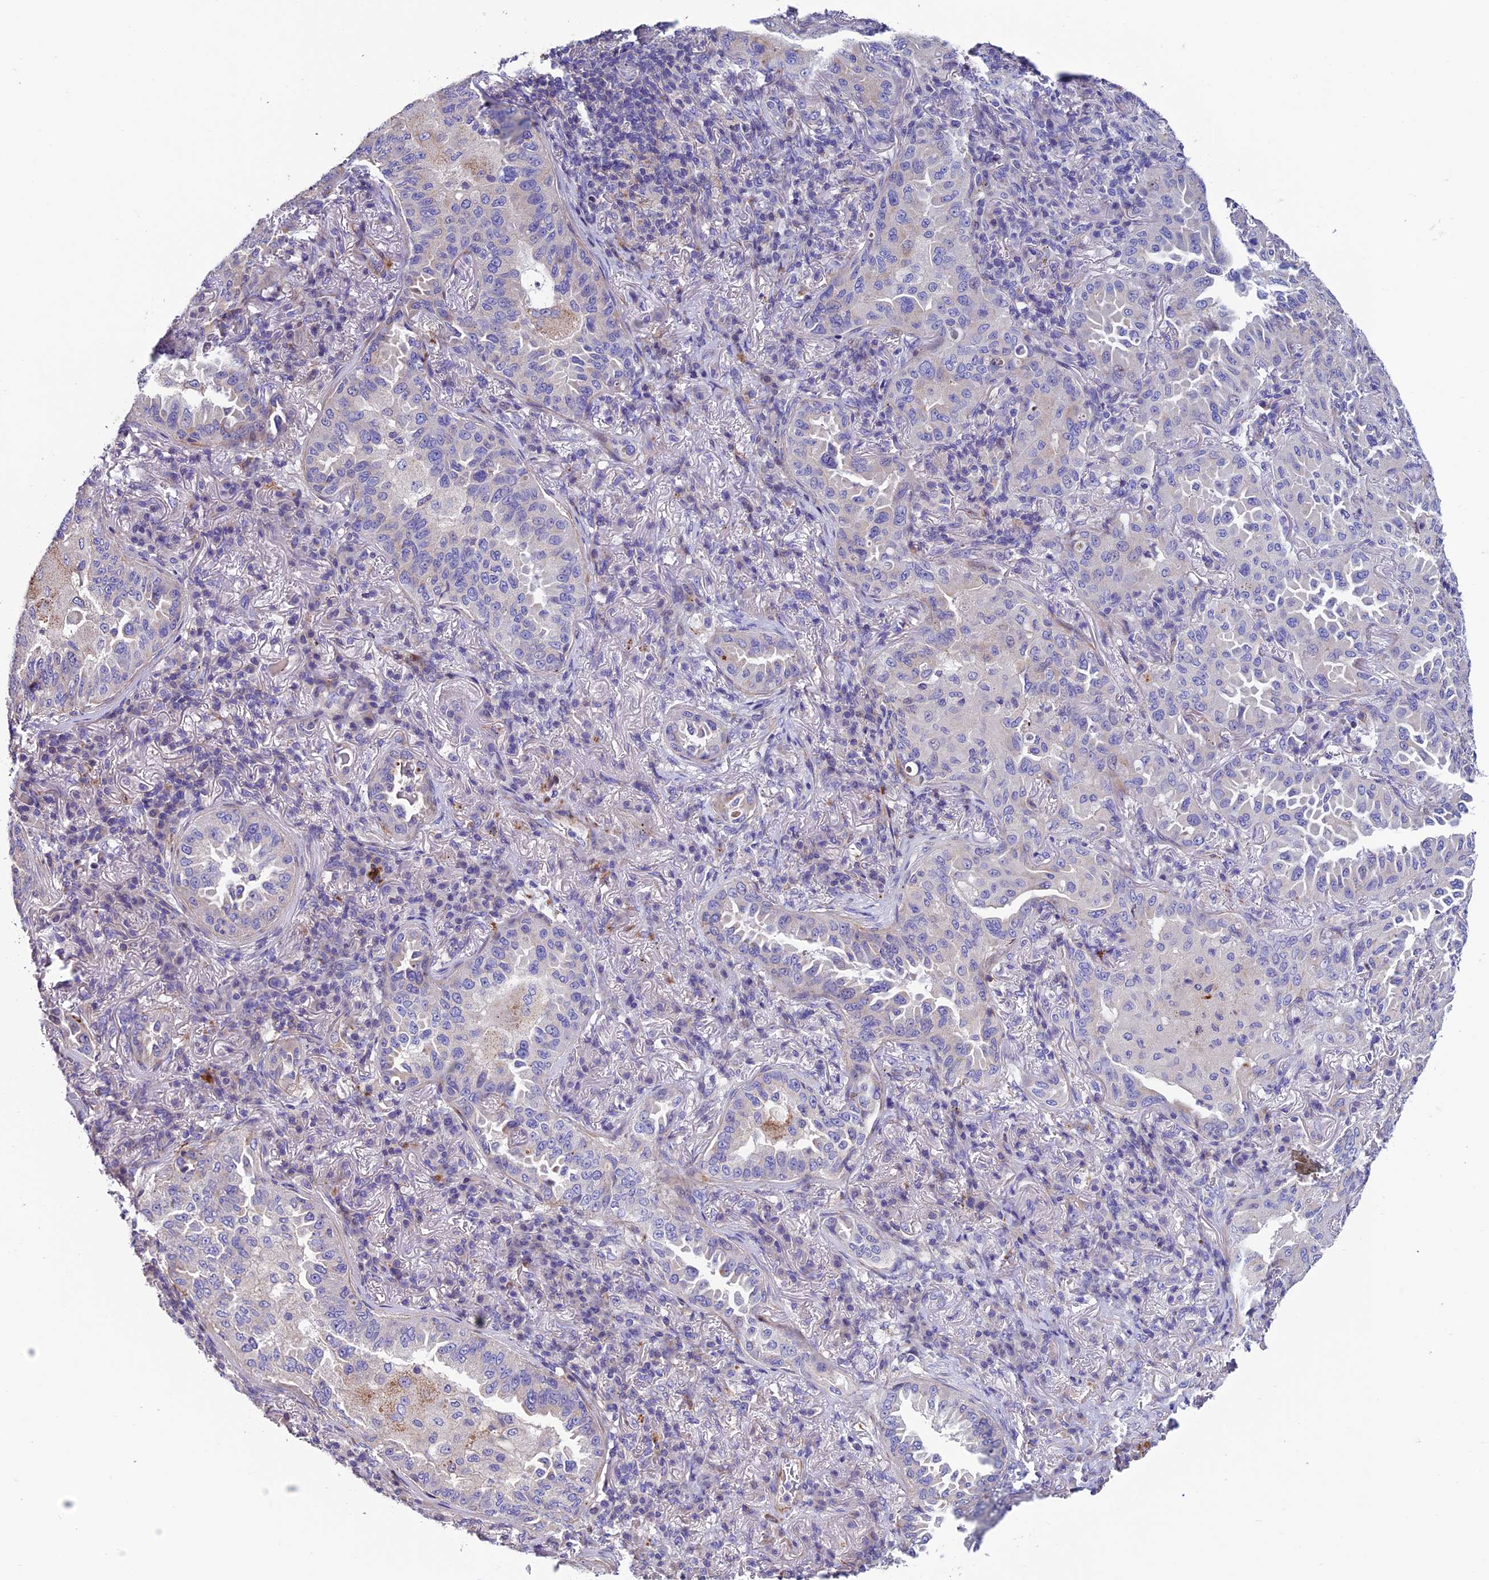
{"staining": {"intensity": "negative", "quantity": "none", "location": "none"}, "tissue": "lung cancer", "cell_type": "Tumor cells", "image_type": "cancer", "snomed": [{"axis": "morphology", "description": "Adenocarcinoma, NOS"}, {"axis": "topography", "description": "Lung"}], "caption": "There is no significant positivity in tumor cells of adenocarcinoma (lung).", "gene": "FAM178B", "patient": {"sex": "female", "age": 69}}